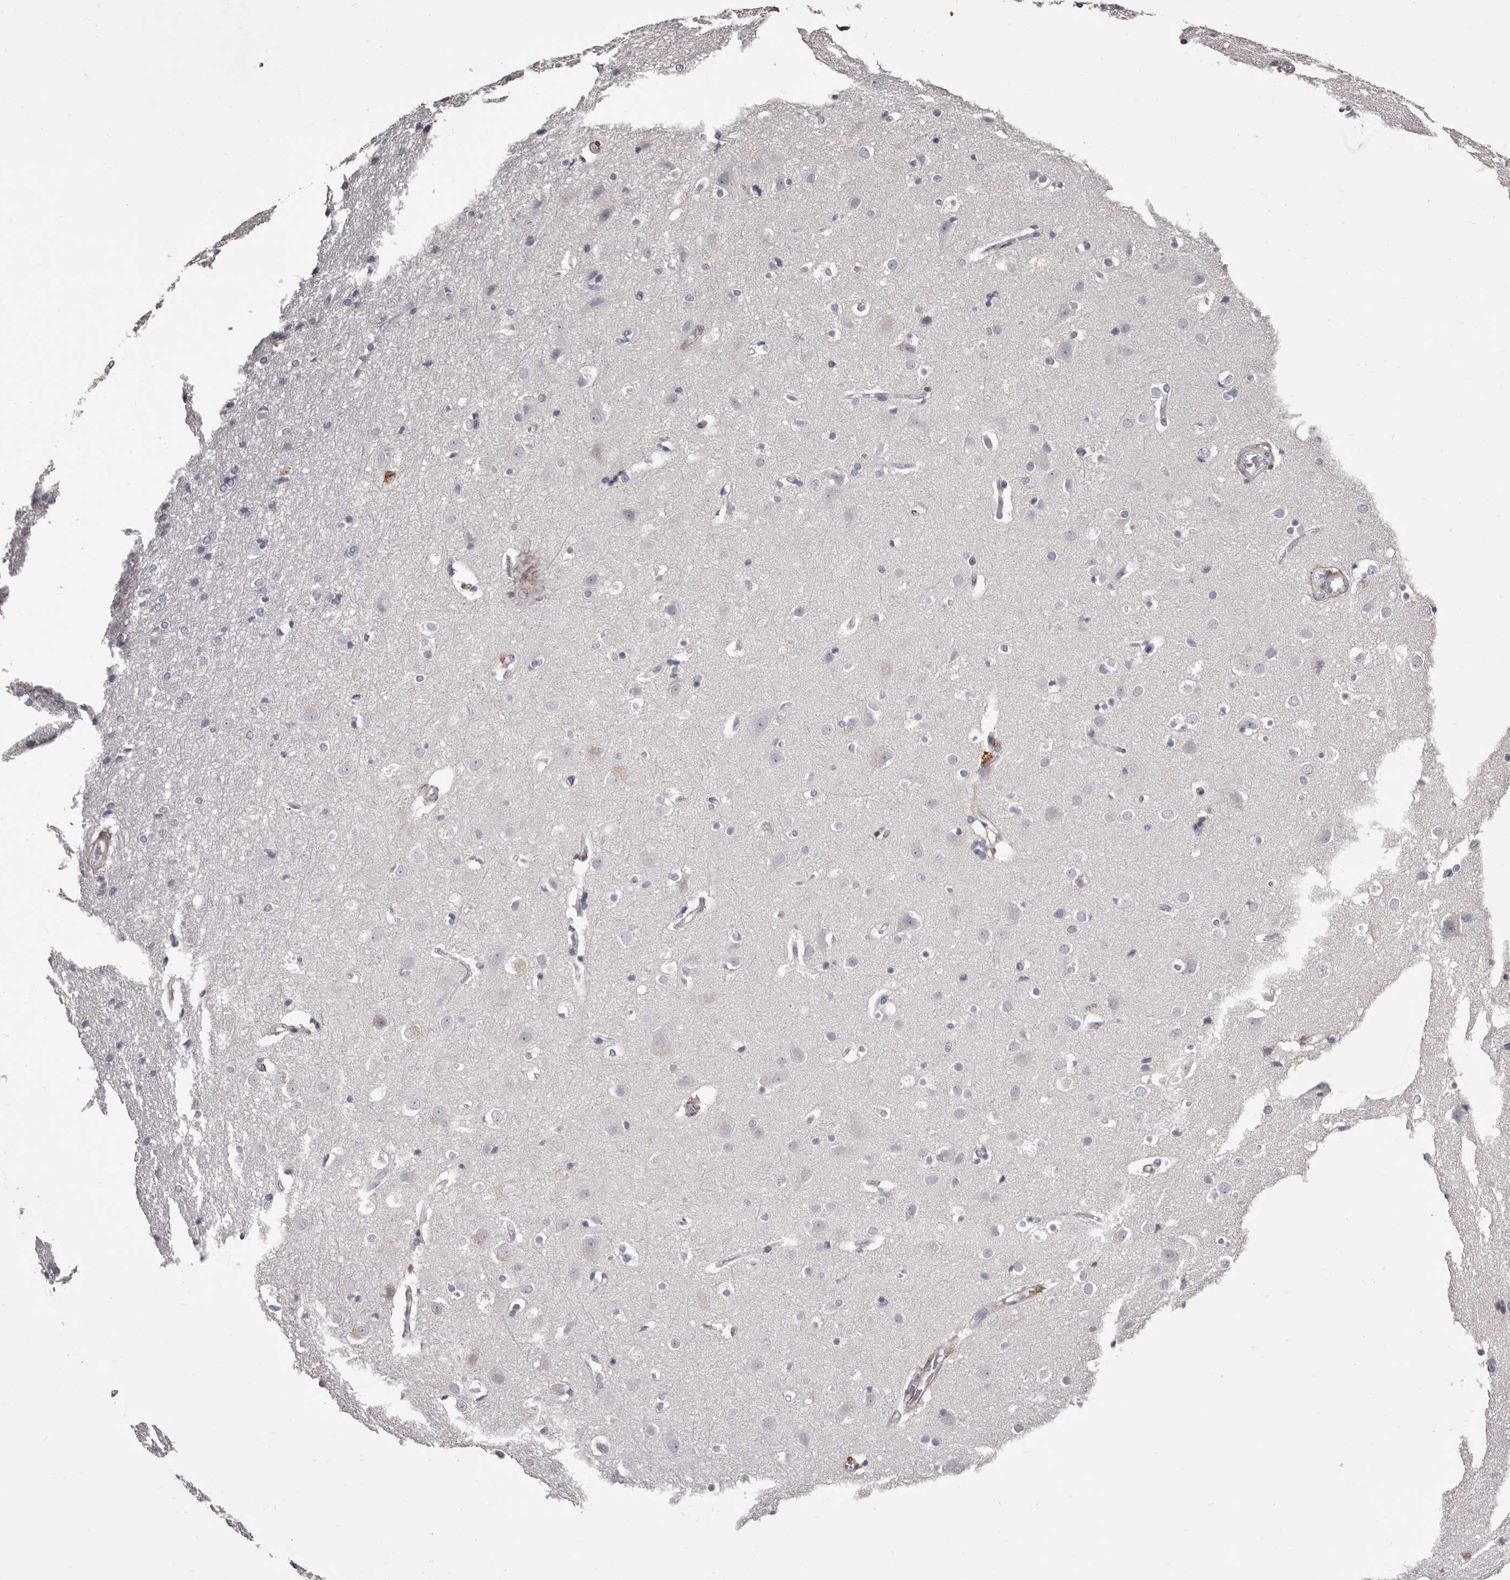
{"staining": {"intensity": "negative", "quantity": "none", "location": "none"}, "tissue": "cerebral cortex", "cell_type": "Endothelial cells", "image_type": "normal", "snomed": [{"axis": "morphology", "description": "Normal tissue, NOS"}, {"axis": "topography", "description": "Cerebral cortex"}], "caption": "IHC image of normal human cerebral cortex stained for a protein (brown), which exhibits no staining in endothelial cells. (Brightfield microscopy of DAB immunohistochemistry (IHC) at high magnification).", "gene": "COL6A1", "patient": {"sex": "male", "age": 54}}